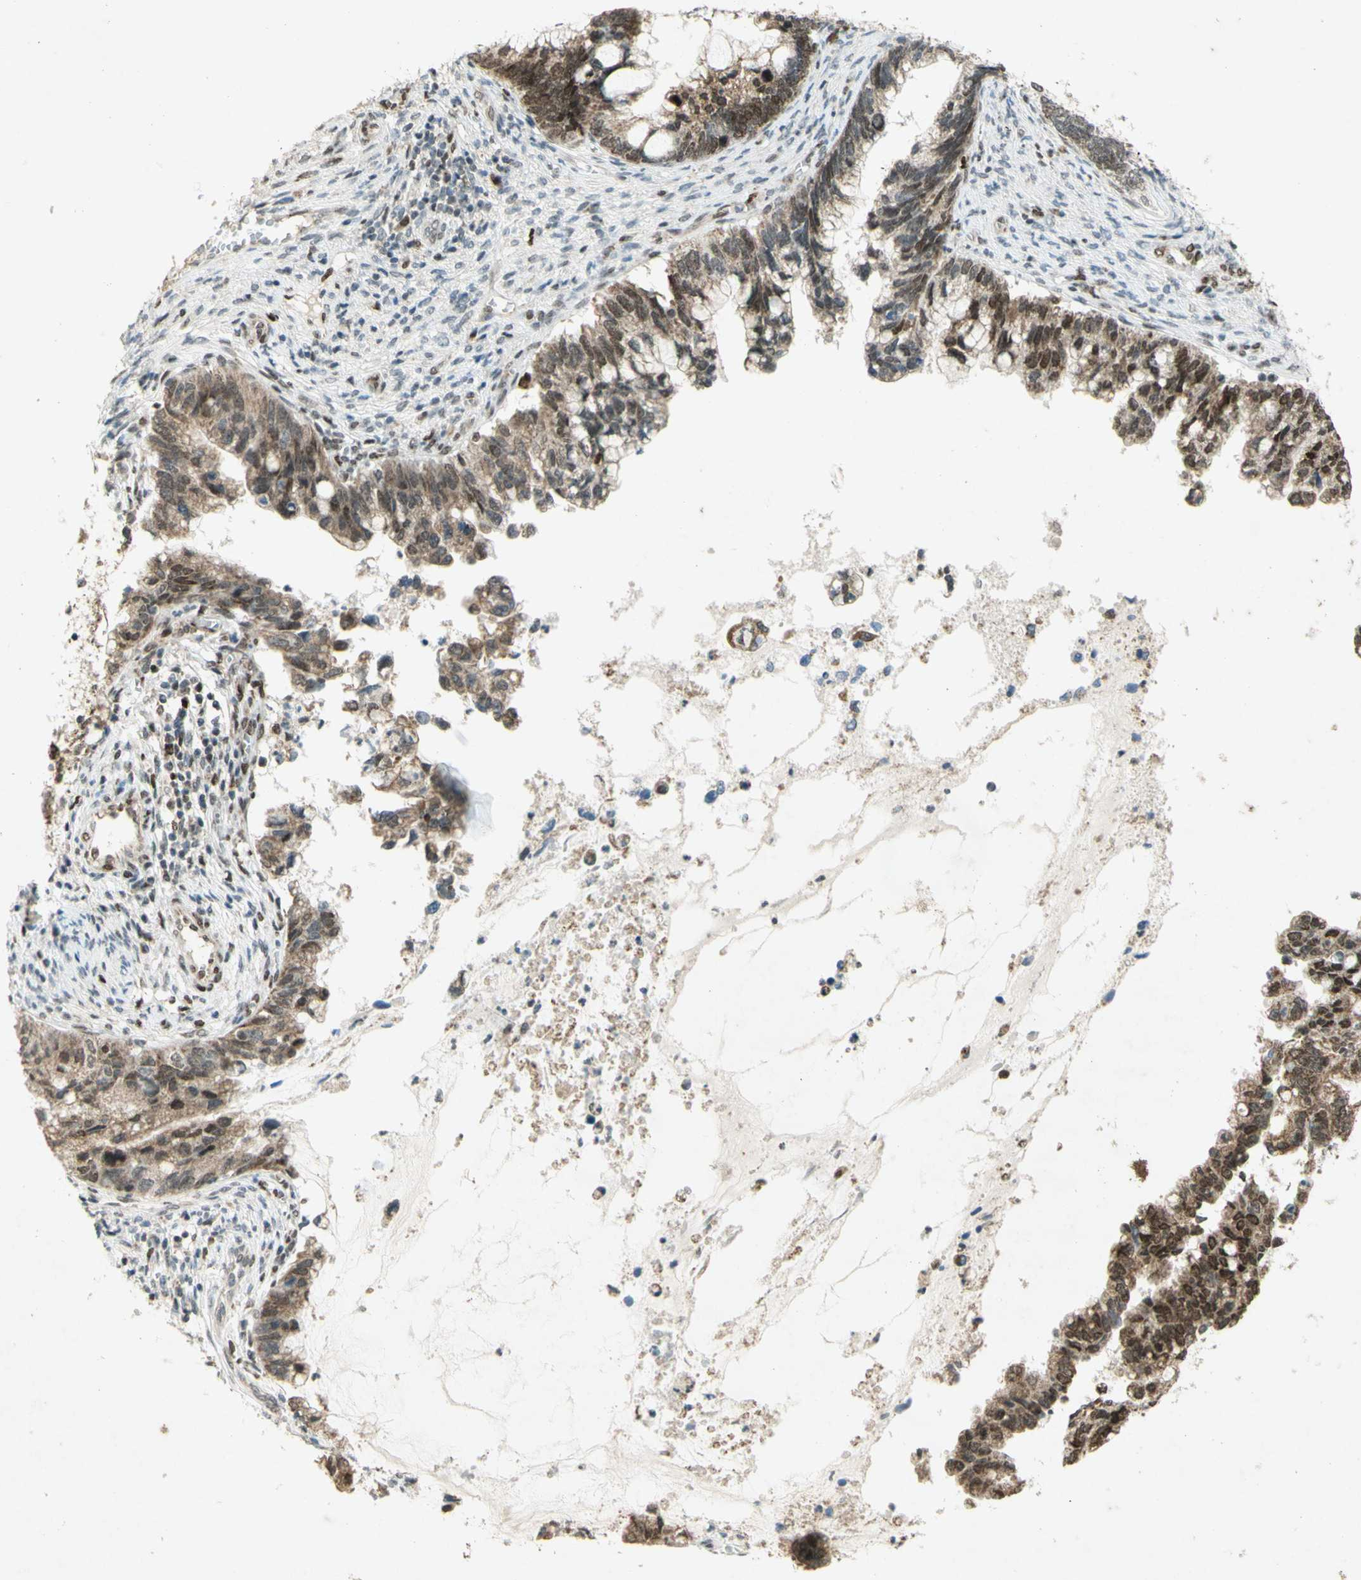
{"staining": {"intensity": "strong", "quantity": "<25%", "location": "nuclear"}, "tissue": "cervical cancer", "cell_type": "Tumor cells", "image_type": "cancer", "snomed": [{"axis": "morphology", "description": "Adenocarcinoma, NOS"}, {"axis": "topography", "description": "Cervix"}], "caption": "Cervical cancer tissue exhibits strong nuclear positivity in approximately <25% of tumor cells, visualized by immunohistochemistry.", "gene": "DNMT3A", "patient": {"sex": "female", "age": 44}}